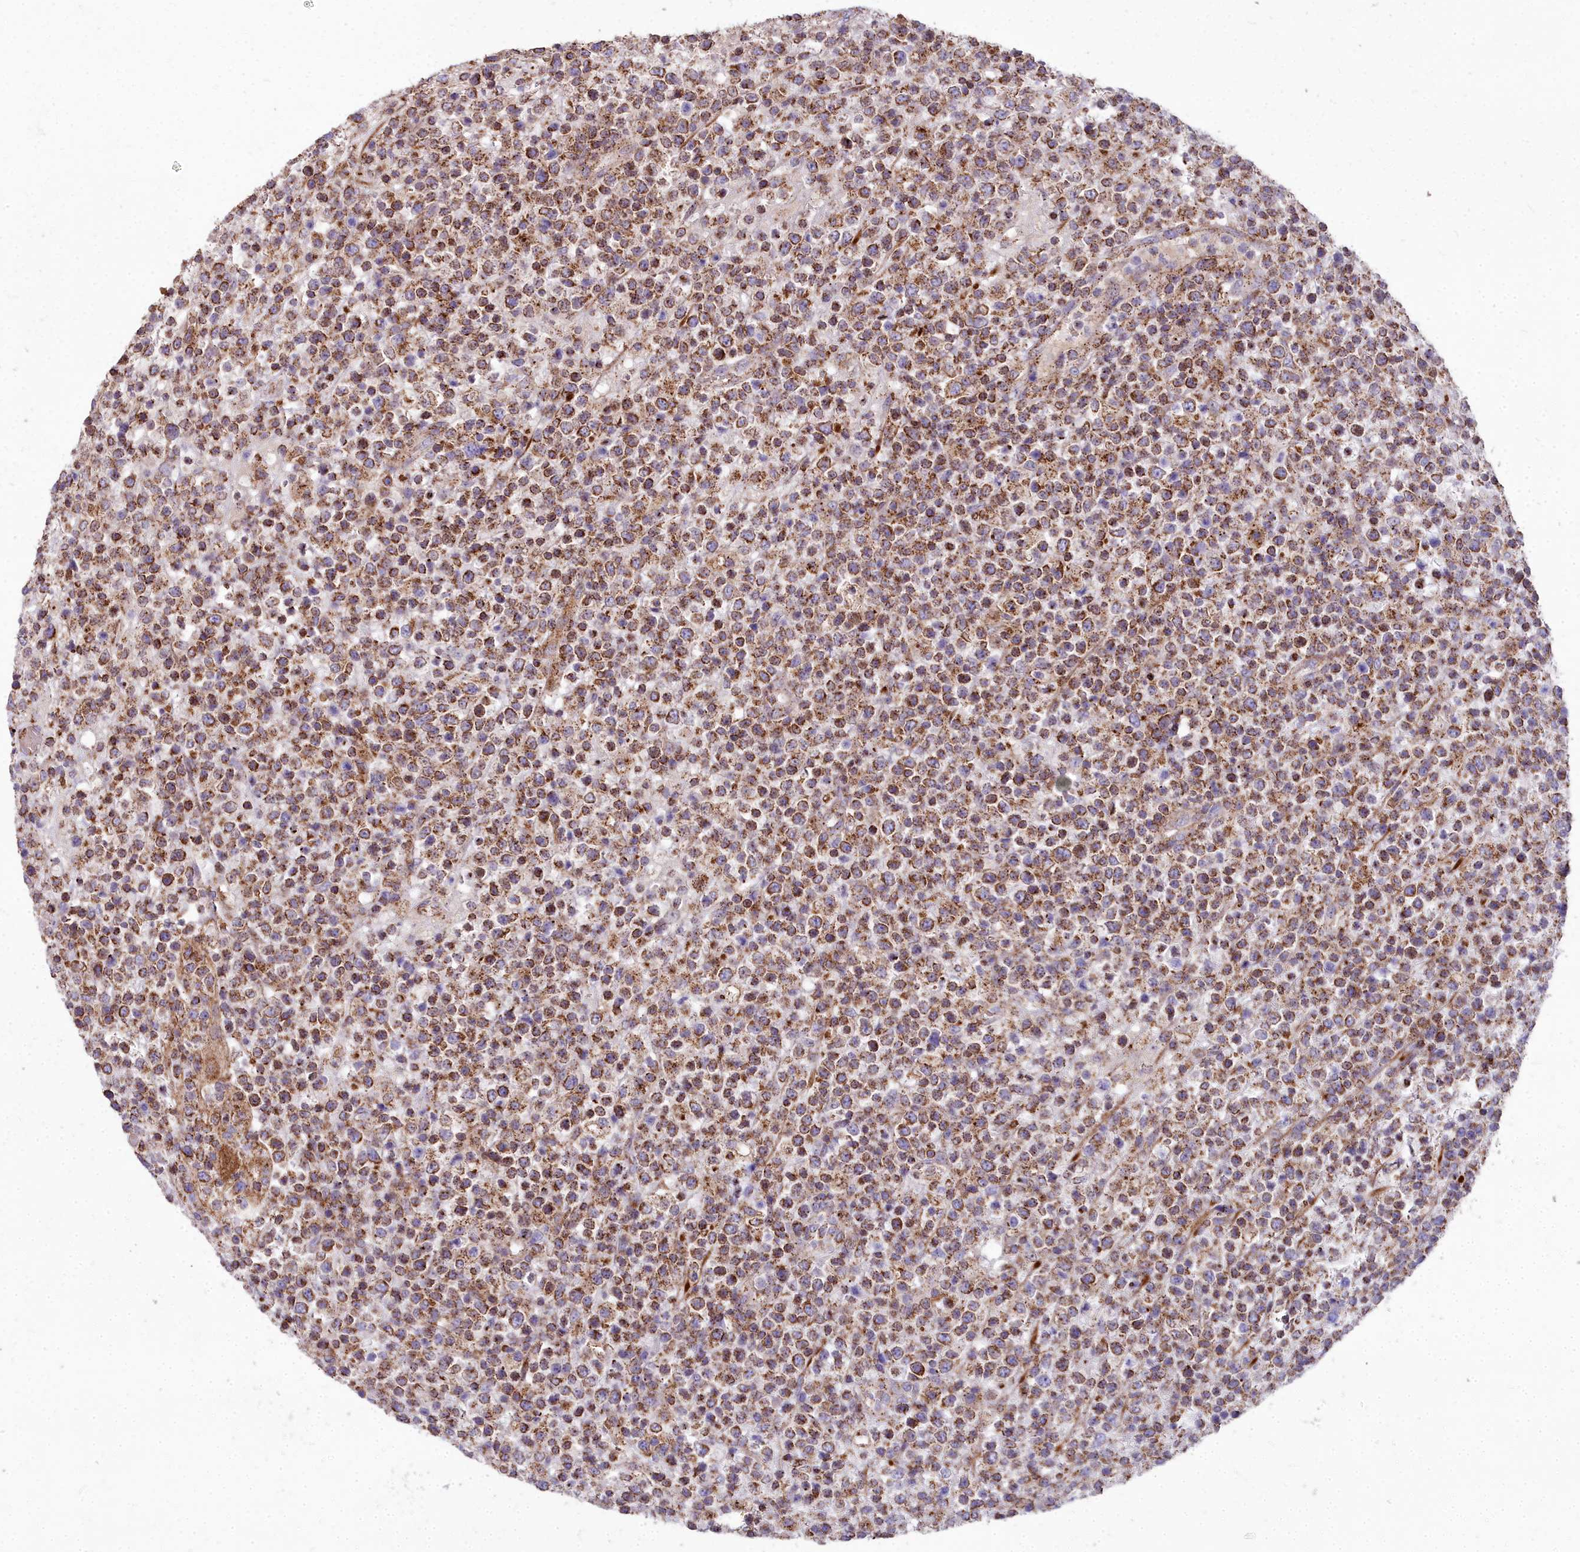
{"staining": {"intensity": "moderate", "quantity": ">75%", "location": "cytoplasmic/membranous"}, "tissue": "lymphoma", "cell_type": "Tumor cells", "image_type": "cancer", "snomed": [{"axis": "morphology", "description": "Malignant lymphoma, non-Hodgkin's type, High grade"}, {"axis": "topography", "description": "Colon"}], "caption": "Immunohistochemical staining of human lymphoma exhibits medium levels of moderate cytoplasmic/membranous protein staining in approximately >75% of tumor cells. The protein of interest is stained brown, and the nuclei are stained in blue (DAB IHC with brightfield microscopy, high magnification).", "gene": "FRMPD1", "patient": {"sex": "female", "age": 53}}